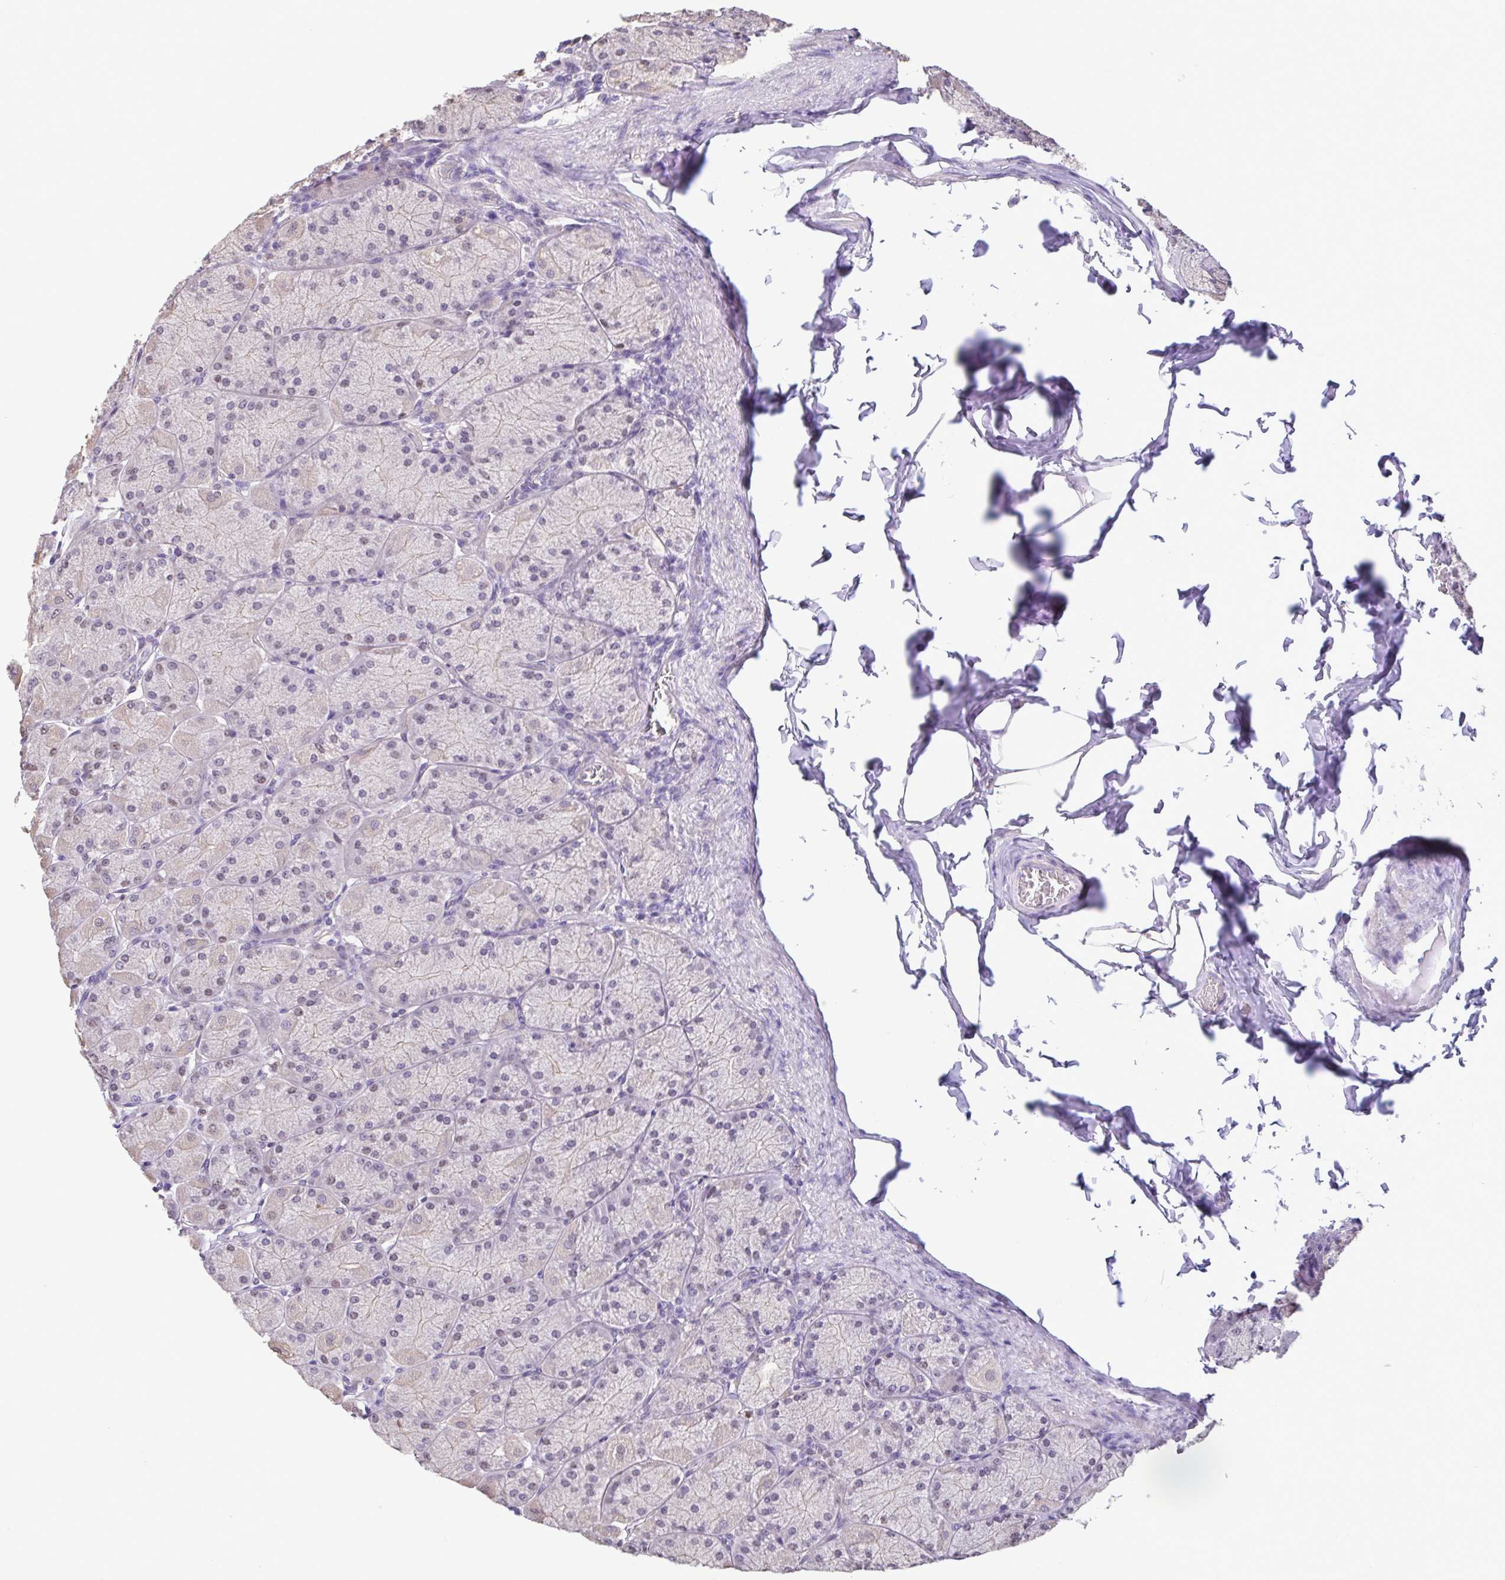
{"staining": {"intensity": "weak", "quantity": "<25%", "location": "nuclear"}, "tissue": "stomach", "cell_type": "Glandular cells", "image_type": "normal", "snomed": [{"axis": "morphology", "description": "Normal tissue, NOS"}, {"axis": "topography", "description": "Stomach, upper"}], "caption": "Glandular cells show no significant positivity in normal stomach. (DAB IHC visualized using brightfield microscopy, high magnification).", "gene": "ACTRT3", "patient": {"sex": "female", "age": 56}}